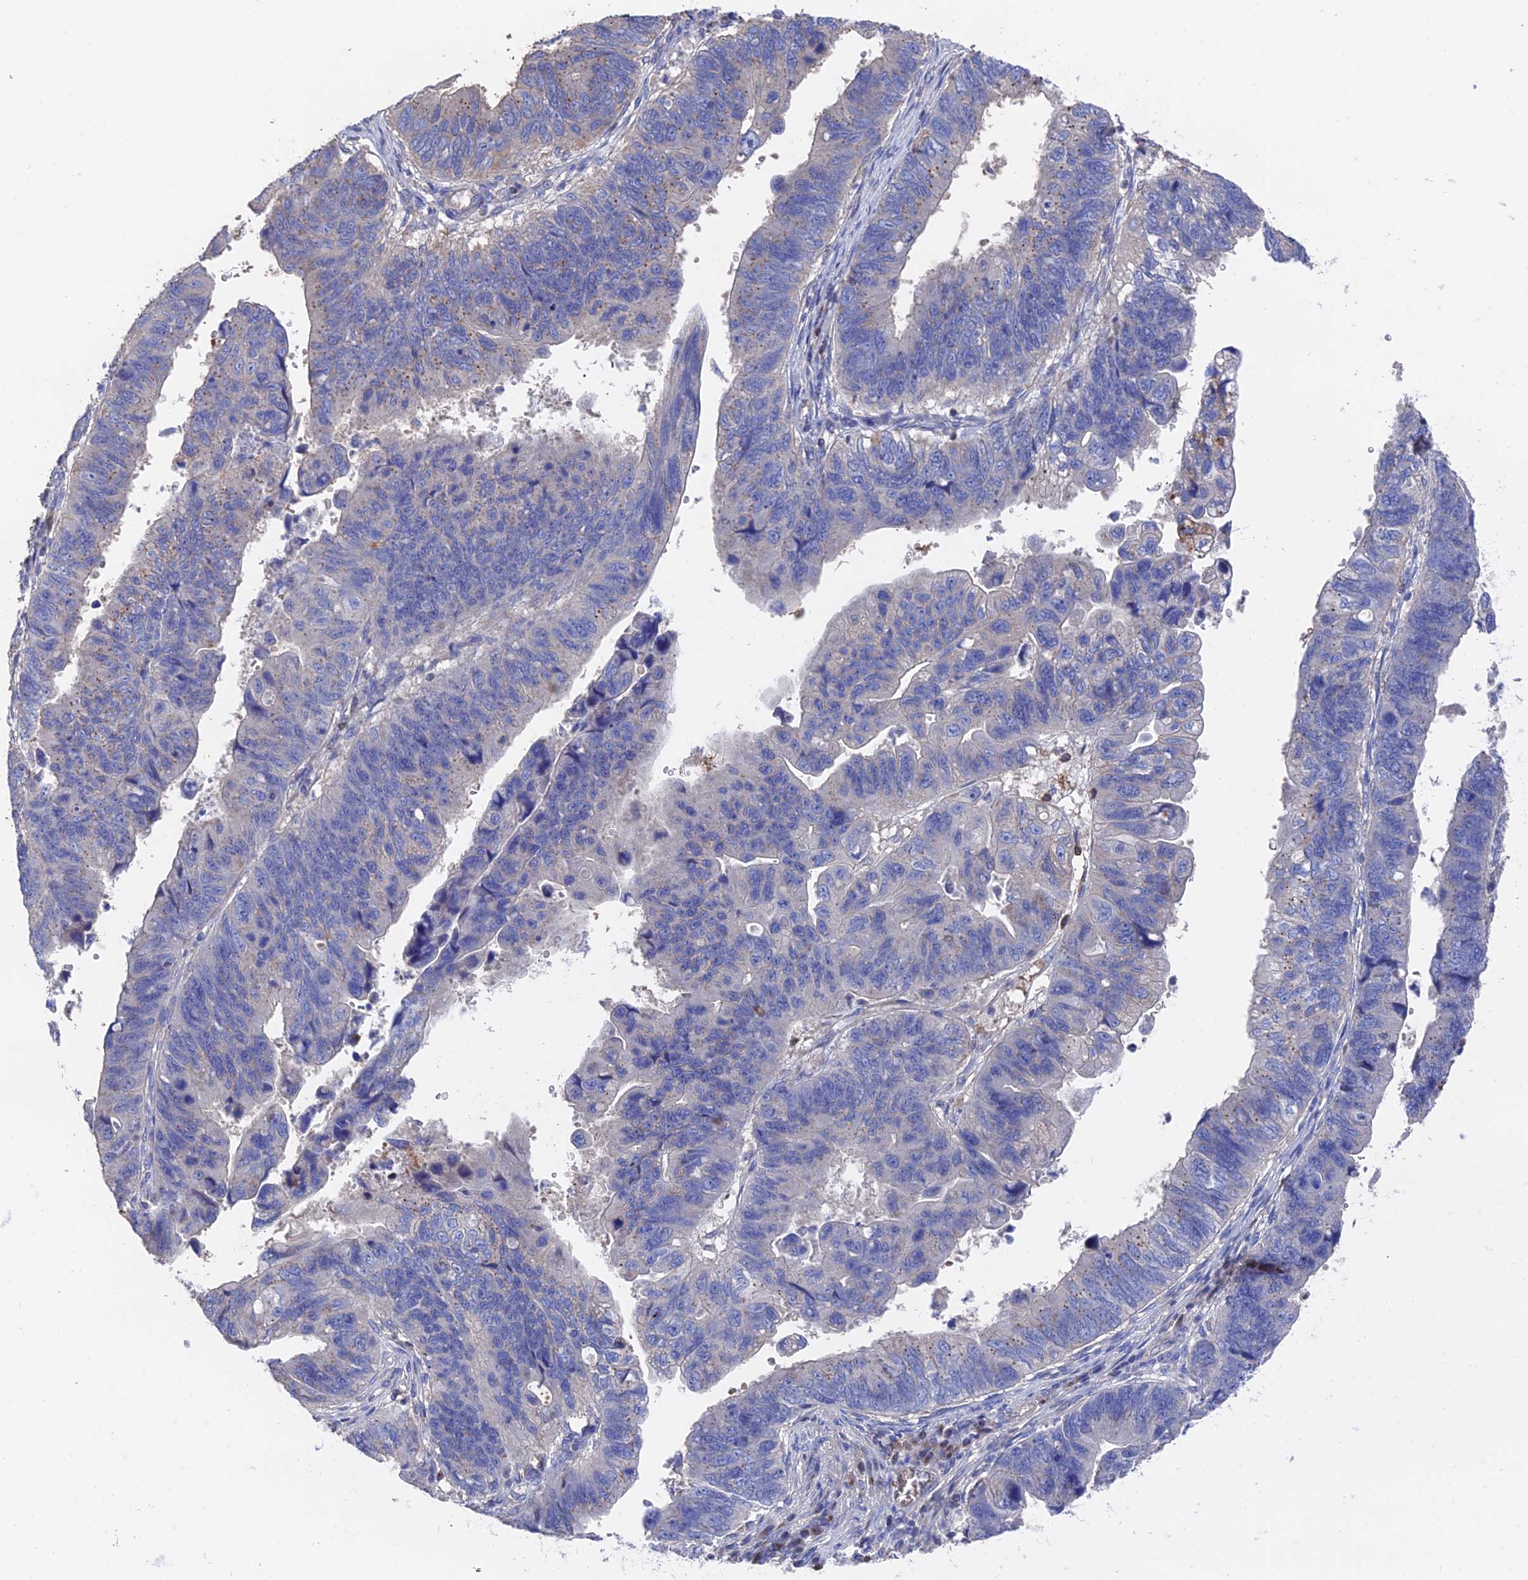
{"staining": {"intensity": "negative", "quantity": "none", "location": "none"}, "tissue": "stomach cancer", "cell_type": "Tumor cells", "image_type": "cancer", "snomed": [{"axis": "morphology", "description": "Adenocarcinoma, NOS"}, {"axis": "topography", "description": "Stomach"}], "caption": "A micrograph of adenocarcinoma (stomach) stained for a protein demonstrates no brown staining in tumor cells.", "gene": "HPF1", "patient": {"sex": "male", "age": 59}}